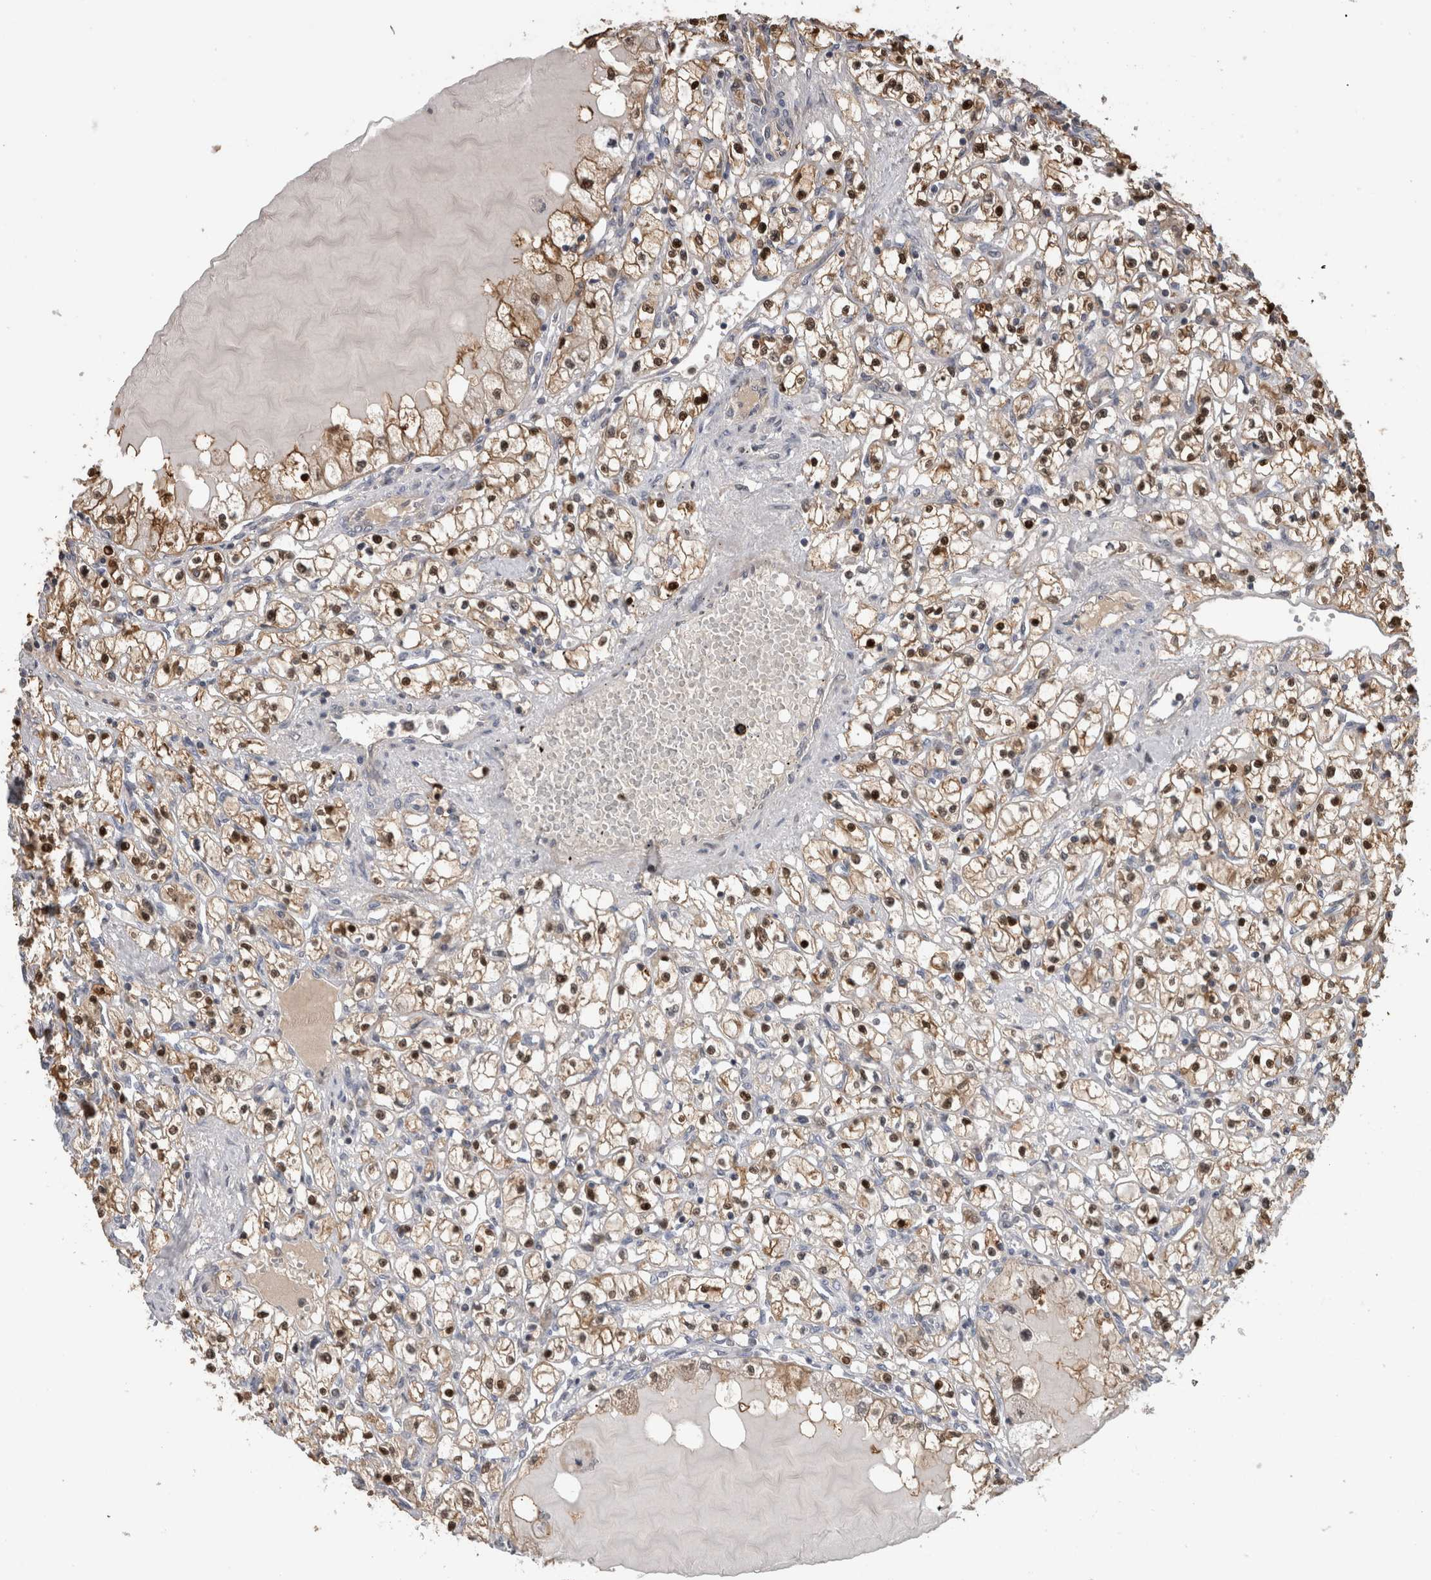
{"staining": {"intensity": "strong", "quantity": ">75%", "location": "cytoplasmic/membranous,nuclear"}, "tissue": "renal cancer", "cell_type": "Tumor cells", "image_type": "cancer", "snomed": [{"axis": "morphology", "description": "Adenocarcinoma, NOS"}, {"axis": "topography", "description": "Kidney"}], "caption": "Immunohistochemical staining of renal cancer (adenocarcinoma) shows high levels of strong cytoplasmic/membranous and nuclear protein staining in approximately >75% of tumor cells.", "gene": "USH1G", "patient": {"sex": "male", "age": 56}}